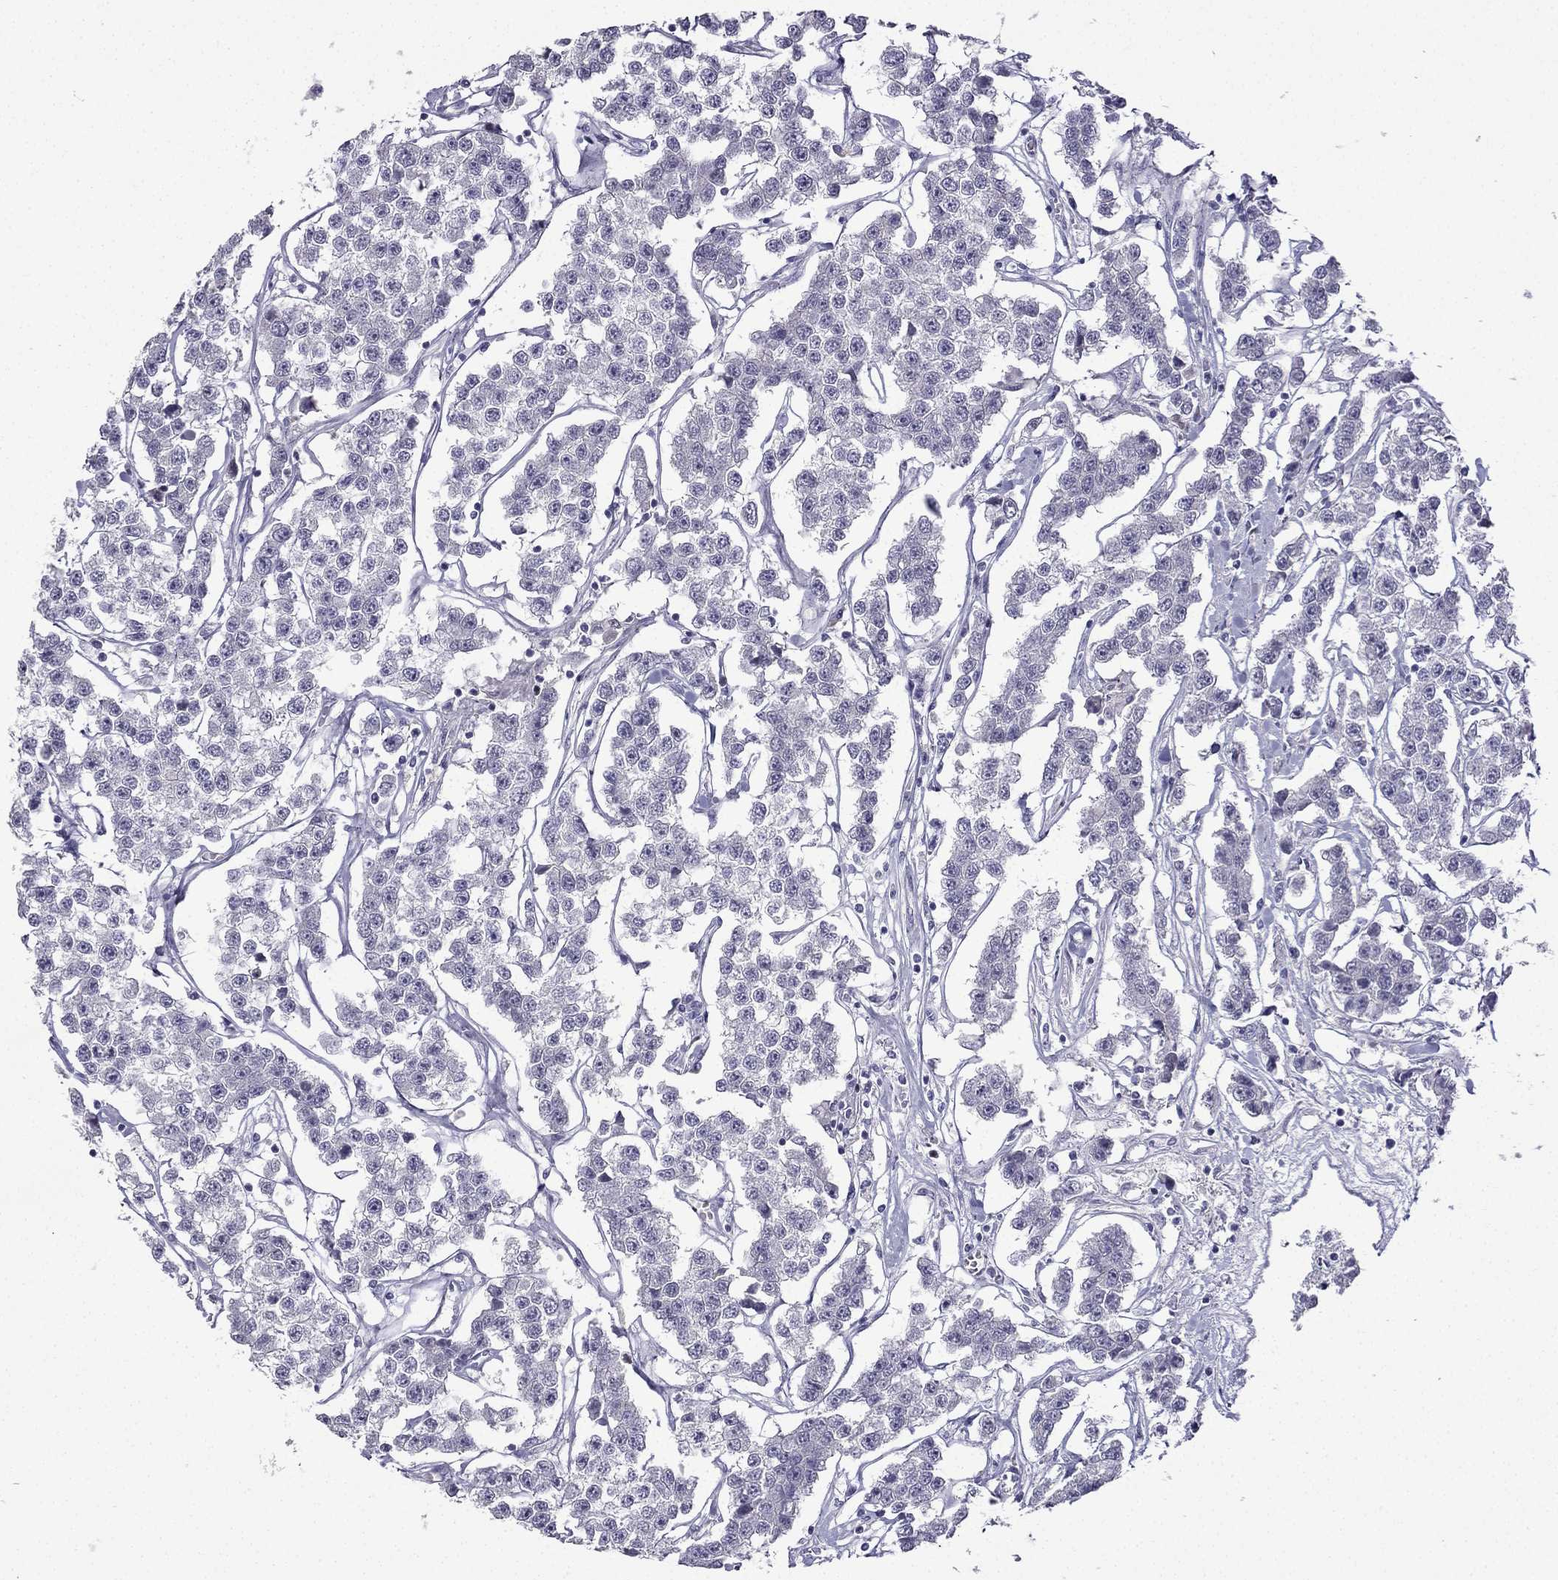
{"staining": {"intensity": "negative", "quantity": "none", "location": "none"}, "tissue": "testis cancer", "cell_type": "Tumor cells", "image_type": "cancer", "snomed": [{"axis": "morphology", "description": "Seminoma, NOS"}, {"axis": "topography", "description": "Testis"}], "caption": "Protein analysis of seminoma (testis) exhibits no significant staining in tumor cells.", "gene": "UHRF1", "patient": {"sex": "male", "age": 59}}